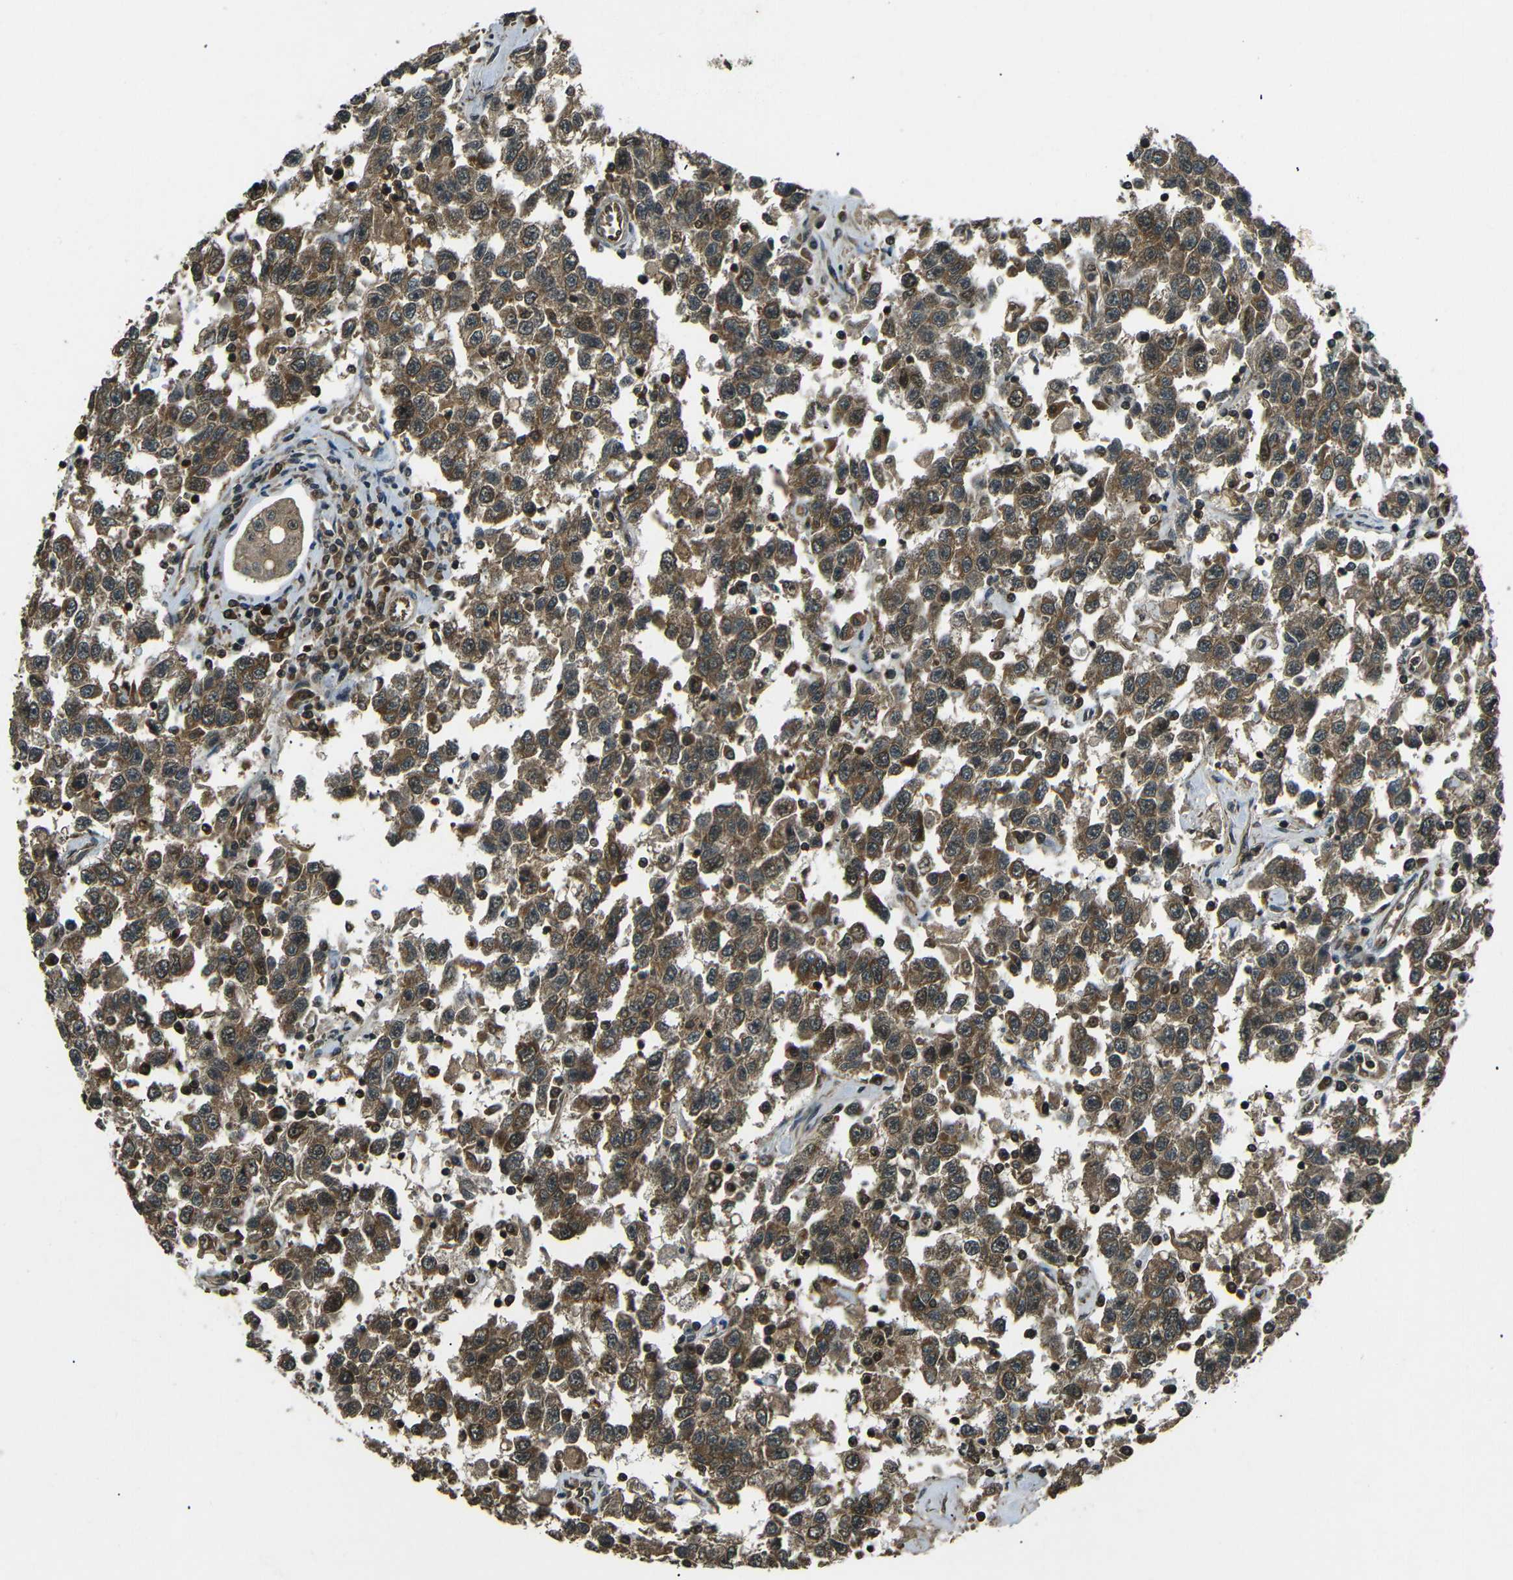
{"staining": {"intensity": "moderate", "quantity": ">75%", "location": "cytoplasmic/membranous"}, "tissue": "testis cancer", "cell_type": "Tumor cells", "image_type": "cancer", "snomed": [{"axis": "morphology", "description": "Seminoma, NOS"}, {"axis": "topography", "description": "Testis"}], "caption": "Seminoma (testis) stained for a protein (brown) displays moderate cytoplasmic/membranous positive staining in about >75% of tumor cells.", "gene": "PLK2", "patient": {"sex": "male", "age": 41}}